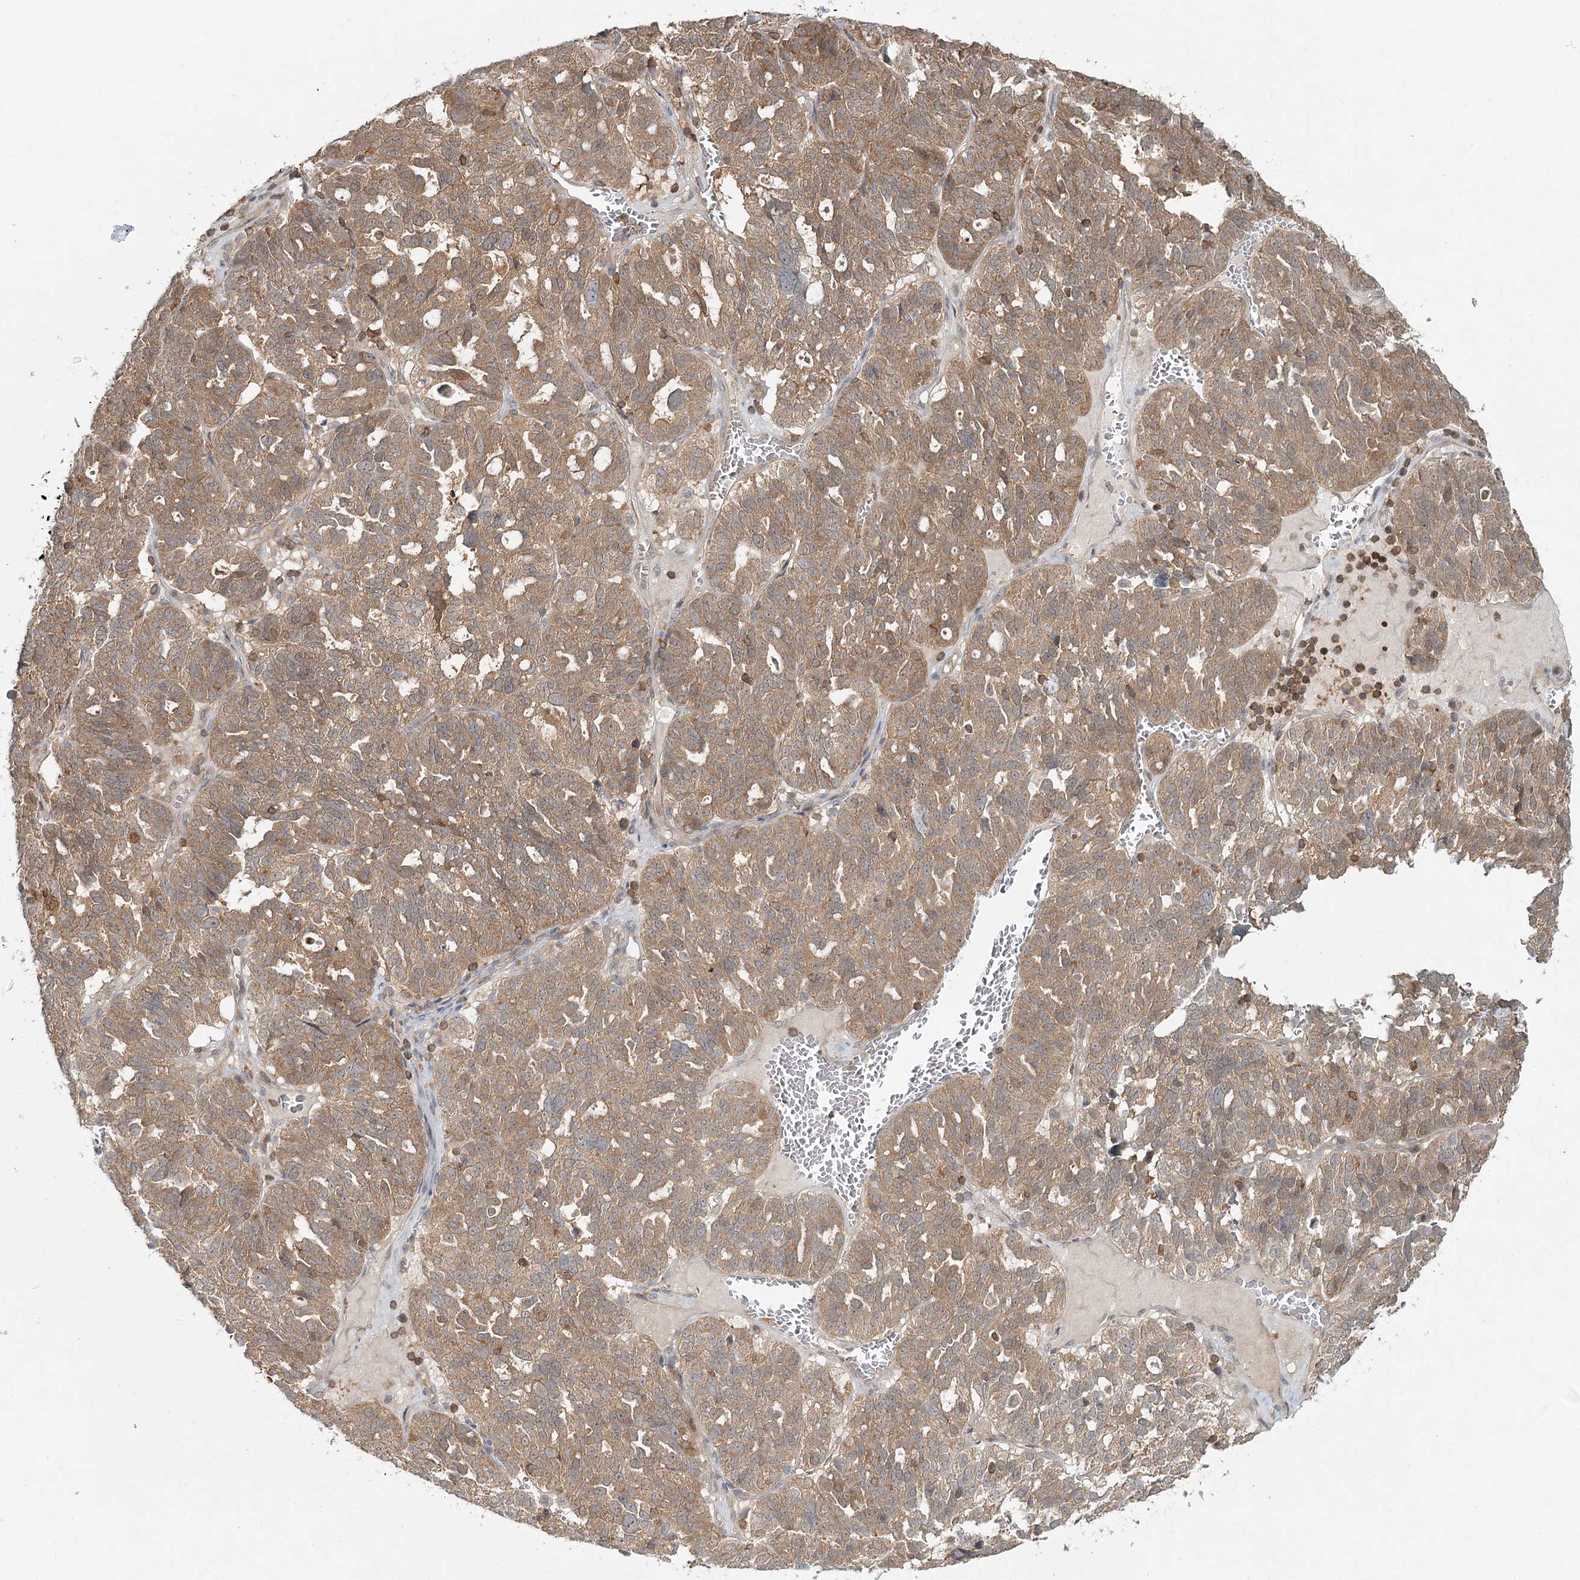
{"staining": {"intensity": "moderate", "quantity": ">75%", "location": "cytoplasmic/membranous"}, "tissue": "ovarian cancer", "cell_type": "Tumor cells", "image_type": "cancer", "snomed": [{"axis": "morphology", "description": "Cystadenocarcinoma, serous, NOS"}, {"axis": "topography", "description": "Ovary"}], "caption": "Moderate cytoplasmic/membranous positivity is seen in about >75% of tumor cells in ovarian cancer (serous cystadenocarcinoma). (brown staining indicates protein expression, while blue staining denotes nuclei).", "gene": "FAM120B", "patient": {"sex": "female", "age": 59}}